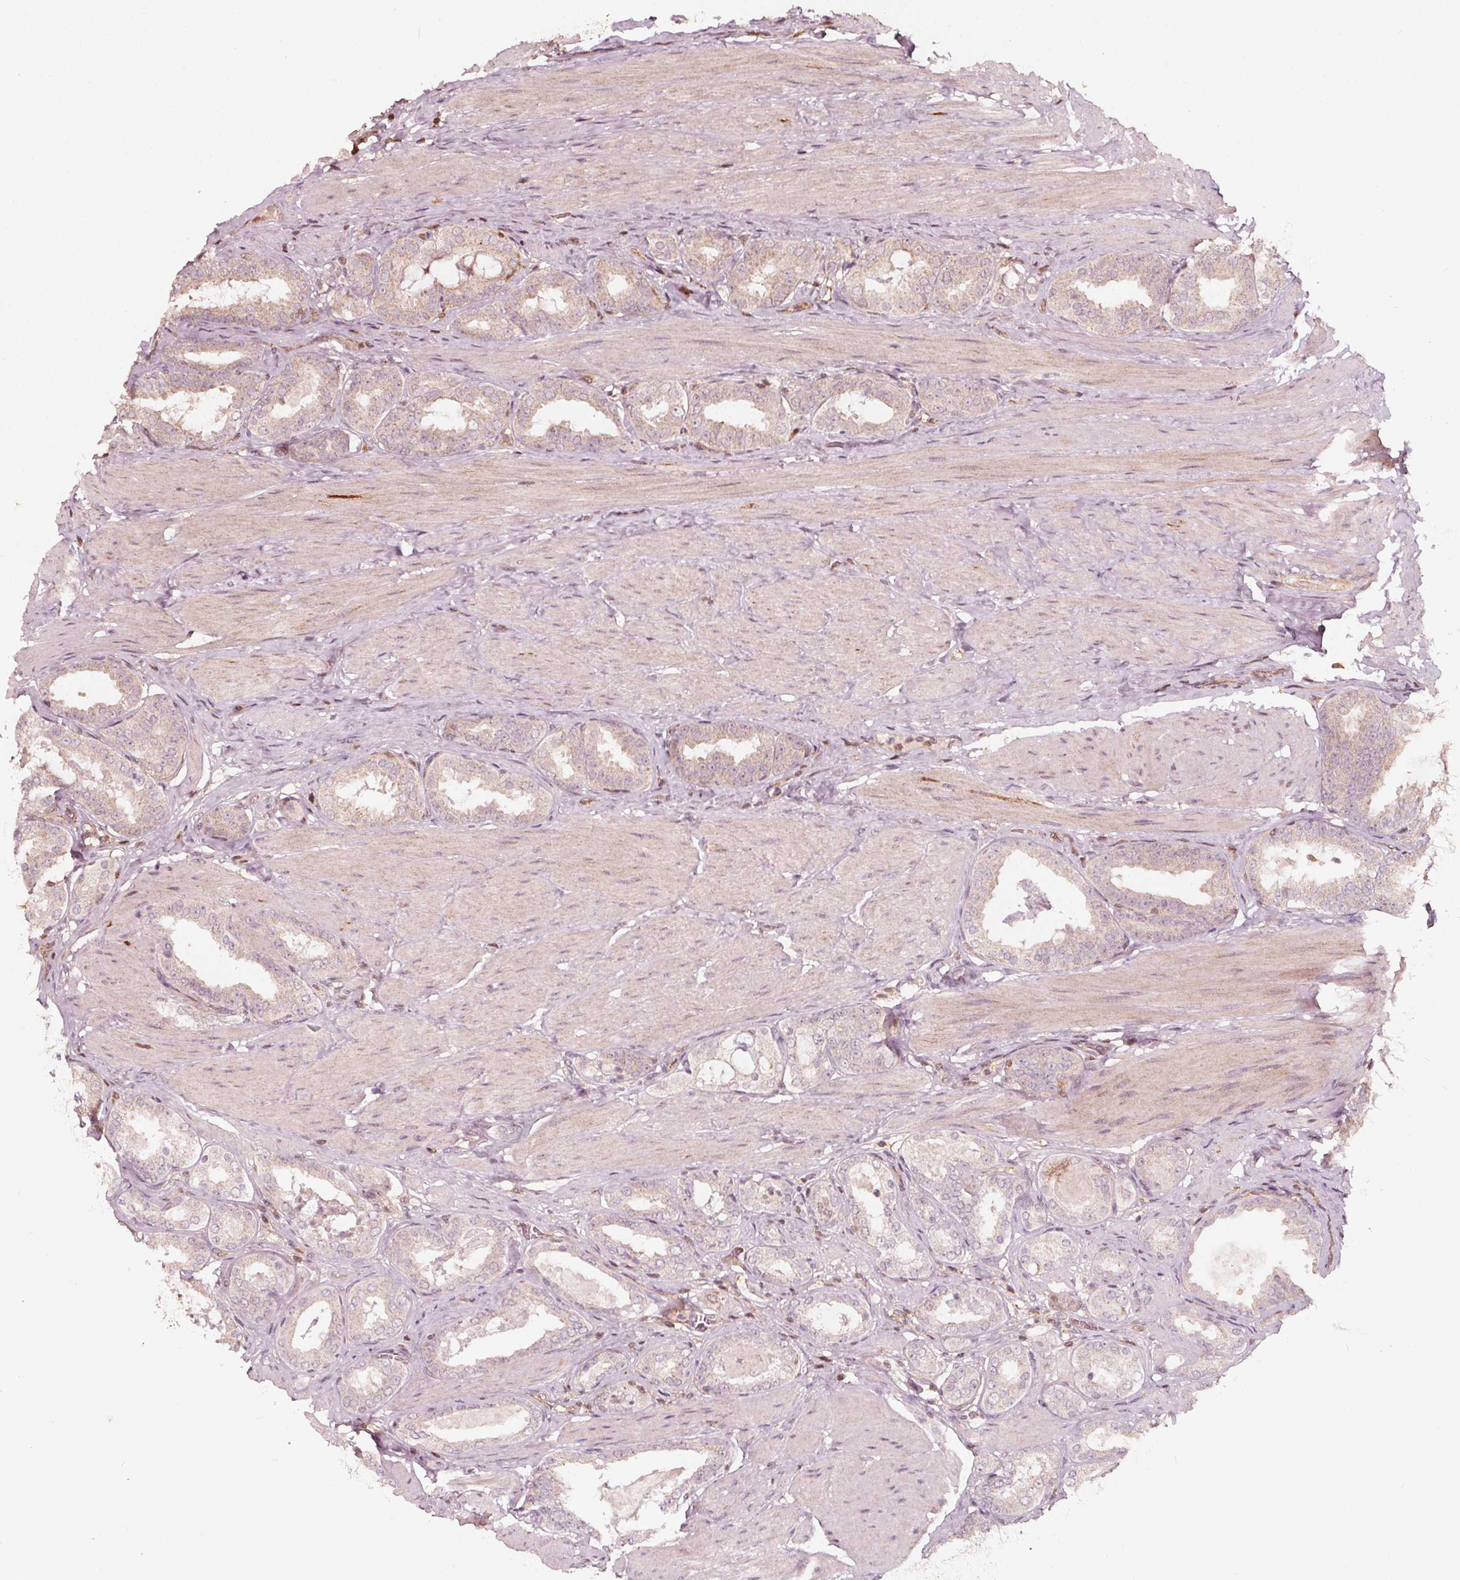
{"staining": {"intensity": "weak", "quantity": ">75%", "location": "cytoplasmic/membranous"}, "tissue": "prostate cancer", "cell_type": "Tumor cells", "image_type": "cancer", "snomed": [{"axis": "morphology", "description": "Adenocarcinoma, High grade"}, {"axis": "topography", "description": "Prostate"}], "caption": "IHC photomicrograph of prostate high-grade adenocarcinoma stained for a protein (brown), which exhibits low levels of weak cytoplasmic/membranous staining in approximately >75% of tumor cells.", "gene": "AIP", "patient": {"sex": "male", "age": 63}}